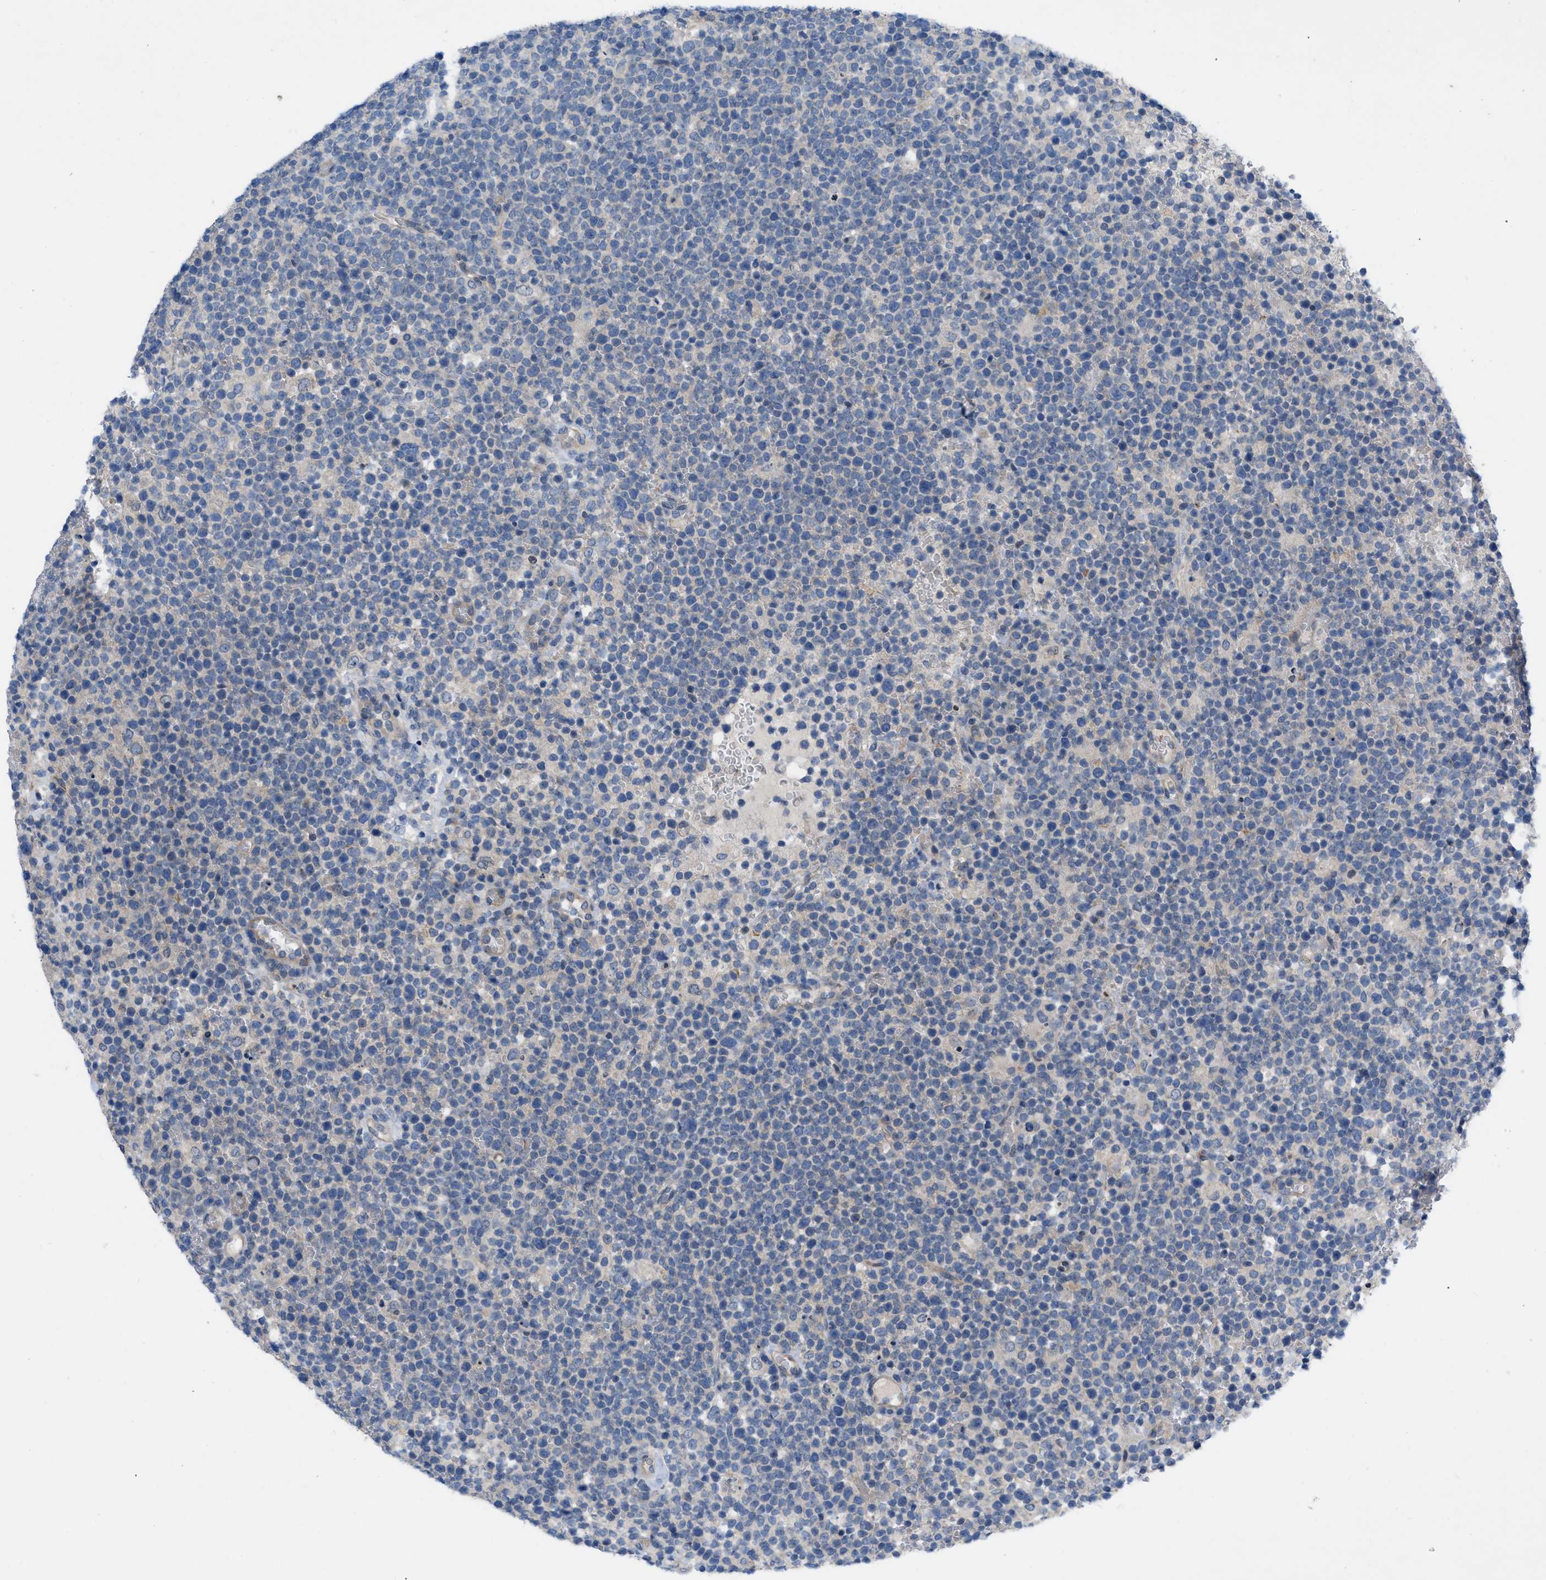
{"staining": {"intensity": "negative", "quantity": "none", "location": "none"}, "tissue": "lymphoma", "cell_type": "Tumor cells", "image_type": "cancer", "snomed": [{"axis": "morphology", "description": "Malignant lymphoma, non-Hodgkin's type, High grade"}, {"axis": "topography", "description": "Lymph node"}], "caption": "This is an immunohistochemistry (IHC) photomicrograph of human lymphoma. There is no staining in tumor cells.", "gene": "NDEL1", "patient": {"sex": "male", "age": 61}}